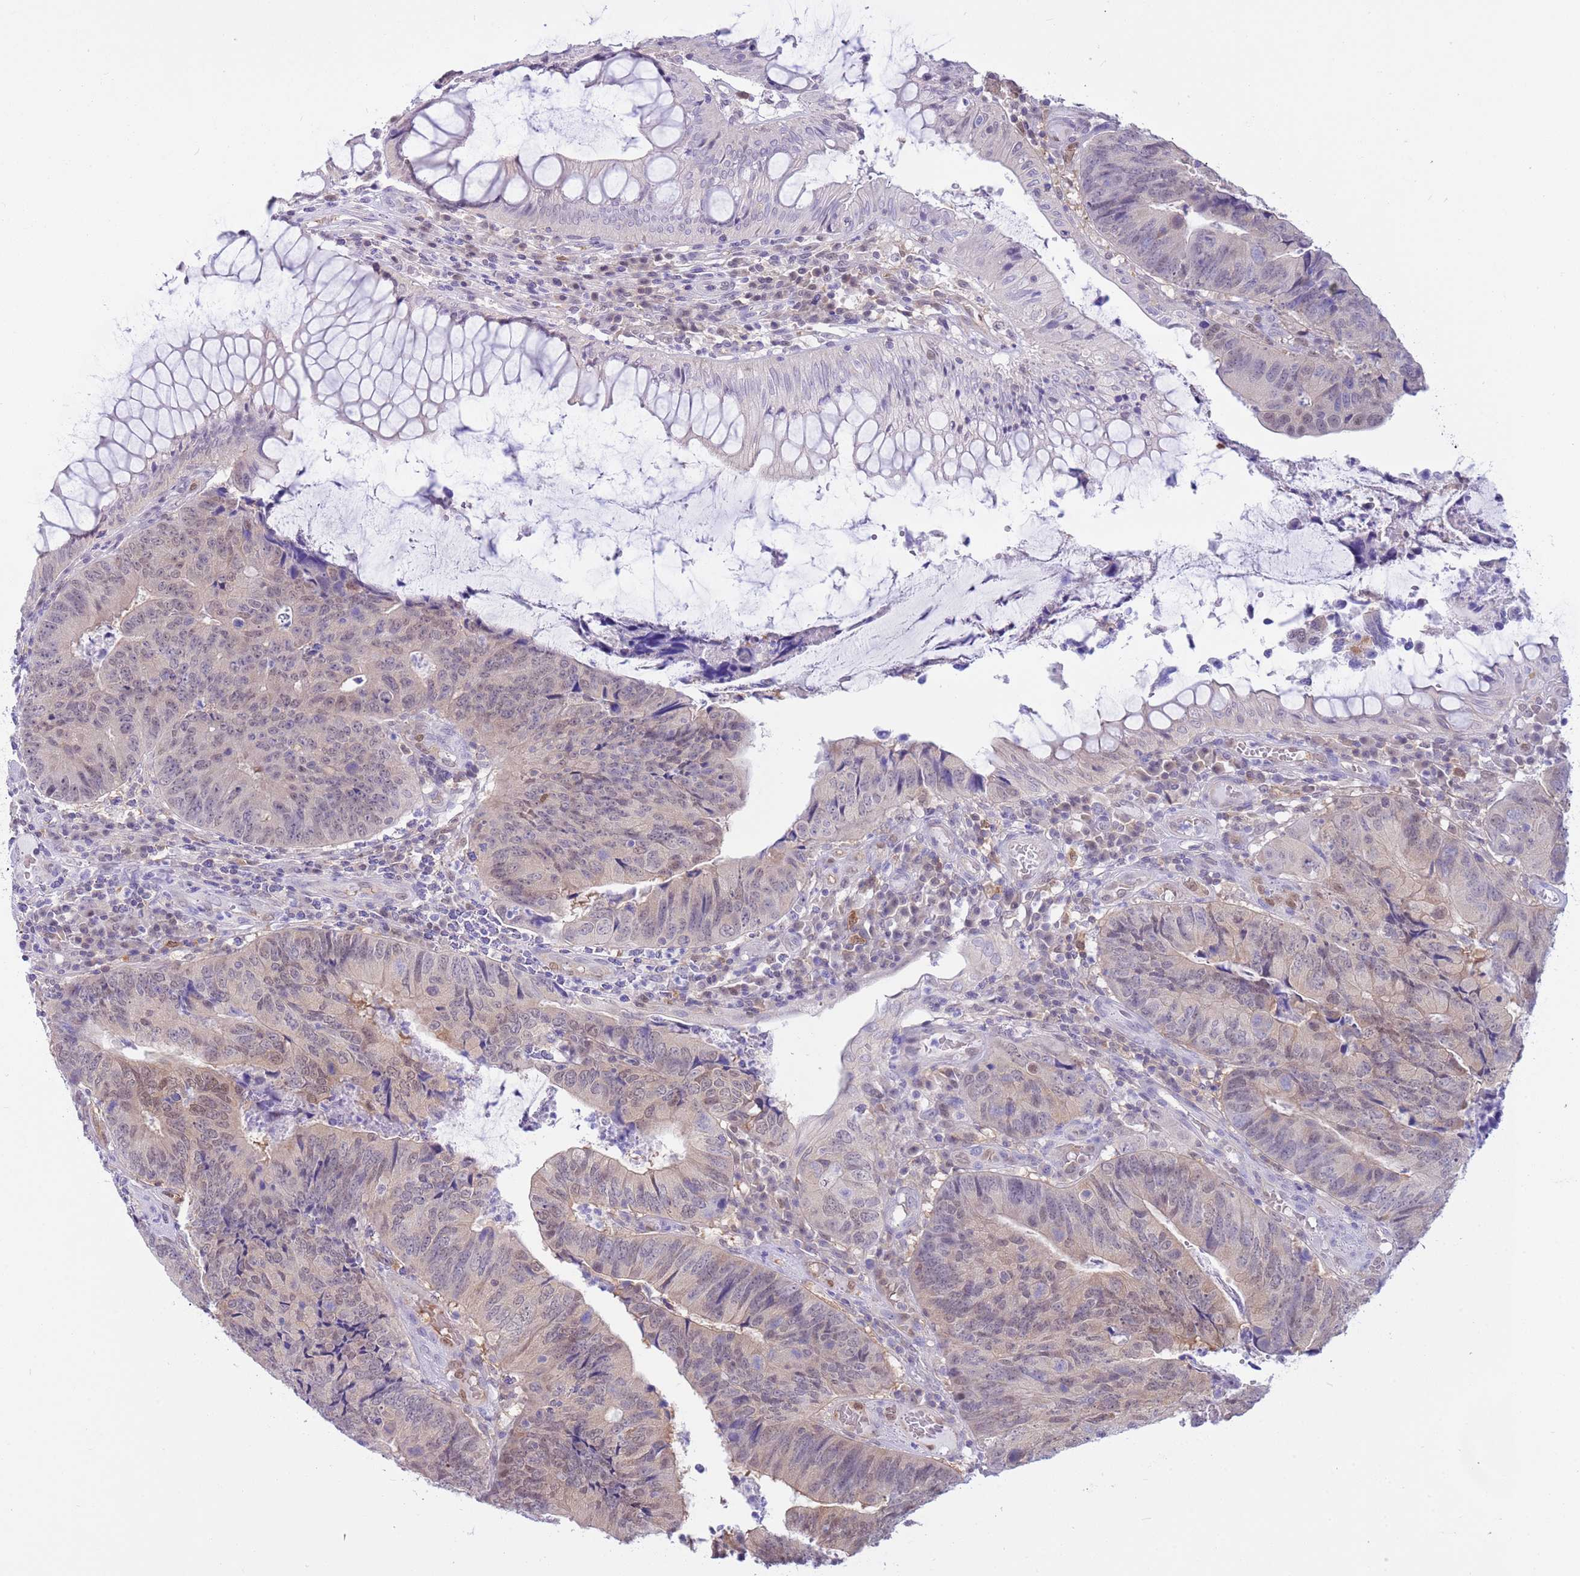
{"staining": {"intensity": "weak", "quantity": "25%-75%", "location": "cytoplasmic/membranous,nuclear"}, "tissue": "colorectal cancer", "cell_type": "Tumor cells", "image_type": "cancer", "snomed": [{"axis": "morphology", "description": "Adenocarcinoma, NOS"}, {"axis": "topography", "description": "Colon"}], "caption": "Tumor cells display low levels of weak cytoplasmic/membranous and nuclear positivity in about 25%-75% of cells in colorectal cancer (adenocarcinoma).", "gene": "DDI2", "patient": {"sex": "female", "age": 67}}